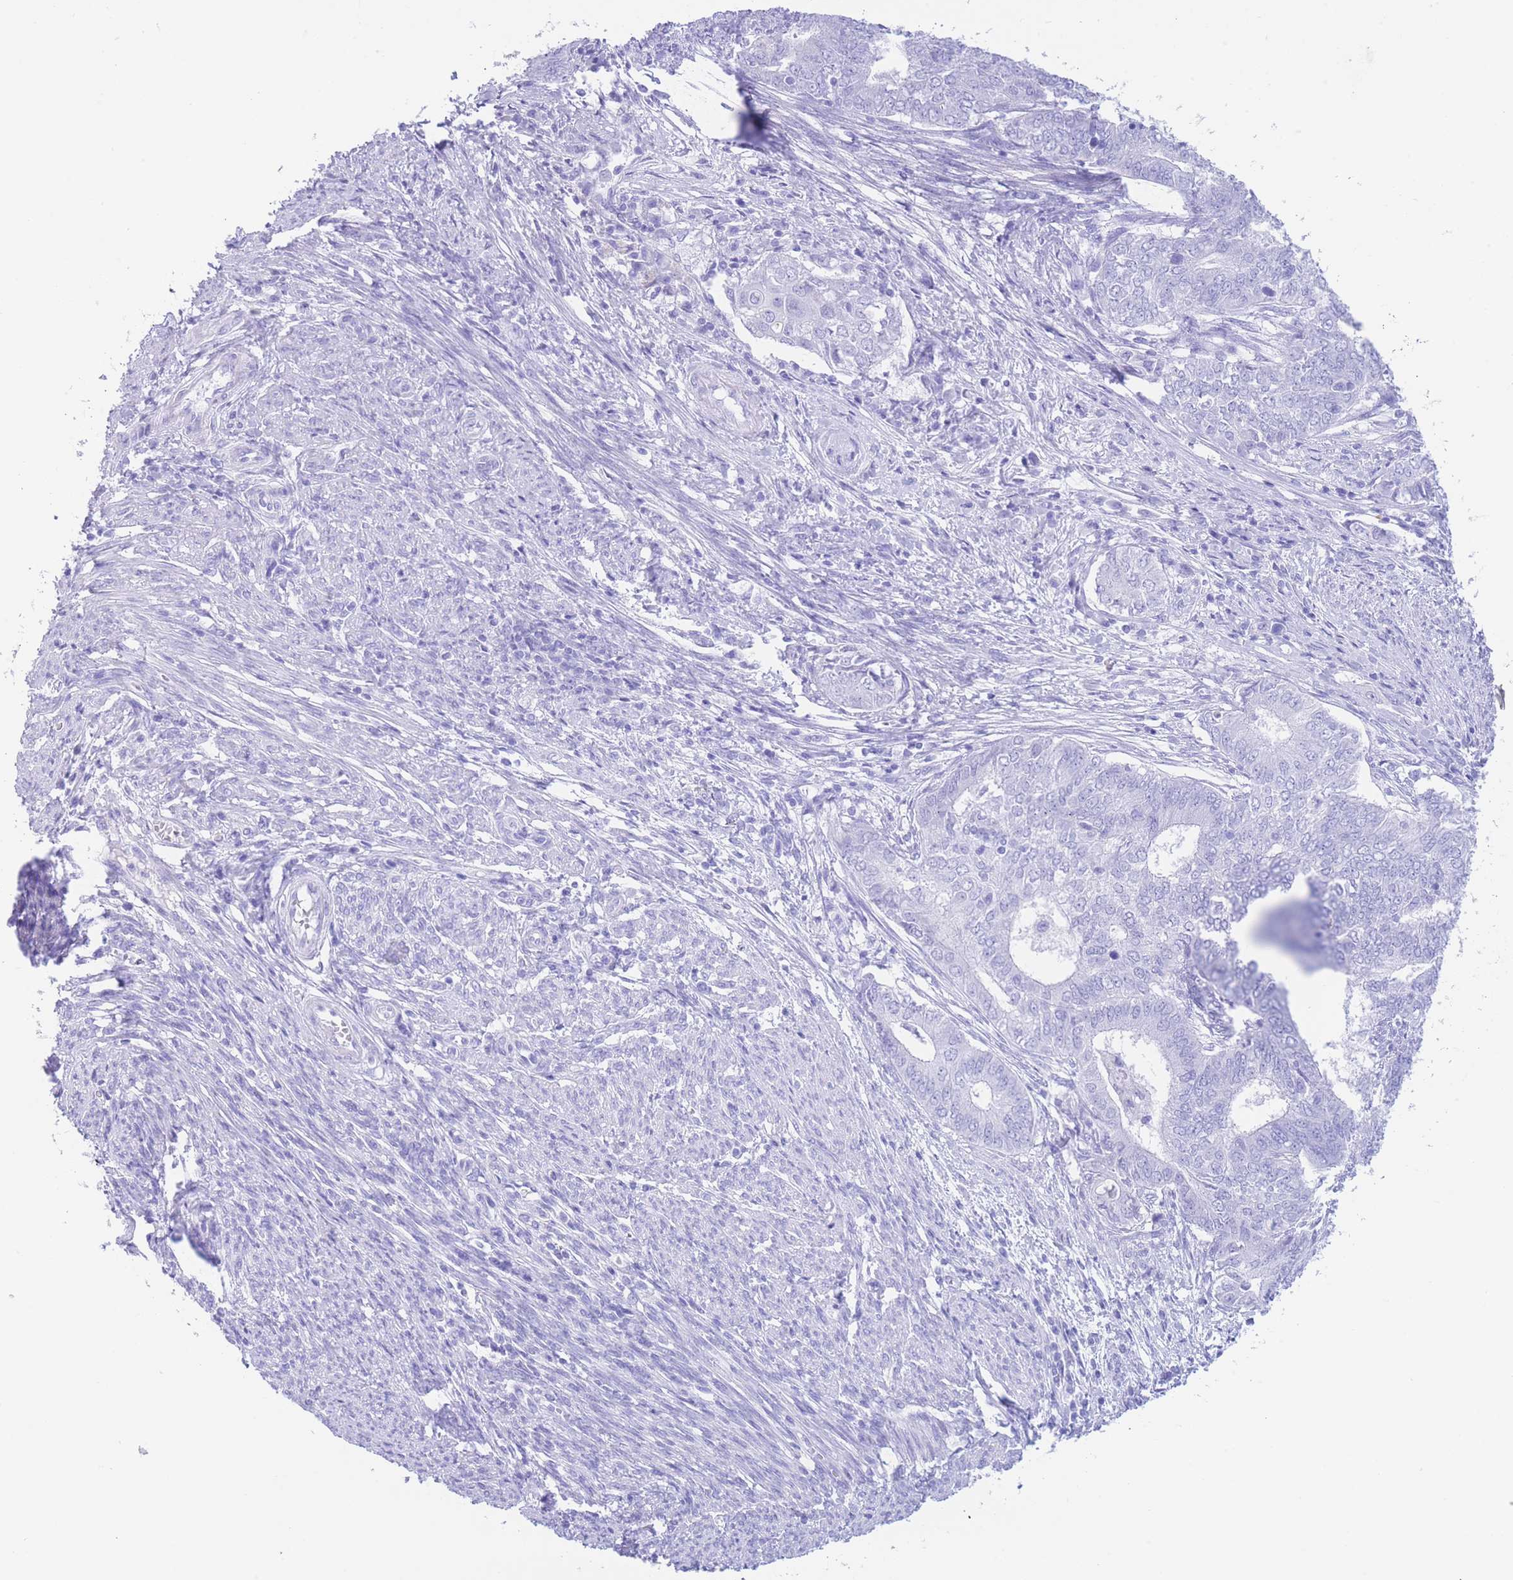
{"staining": {"intensity": "negative", "quantity": "none", "location": "none"}, "tissue": "endometrial cancer", "cell_type": "Tumor cells", "image_type": "cancer", "snomed": [{"axis": "morphology", "description": "Adenocarcinoma, NOS"}, {"axis": "topography", "description": "Endometrium"}], "caption": "This image is of endometrial adenocarcinoma stained with immunohistochemistry to label a protein in brown with the nuclei are counter-stained blue. There is no staining in tumor cells.", "gene": "SLCO1B3", "patient": {"sex": "female", "age": 62}}